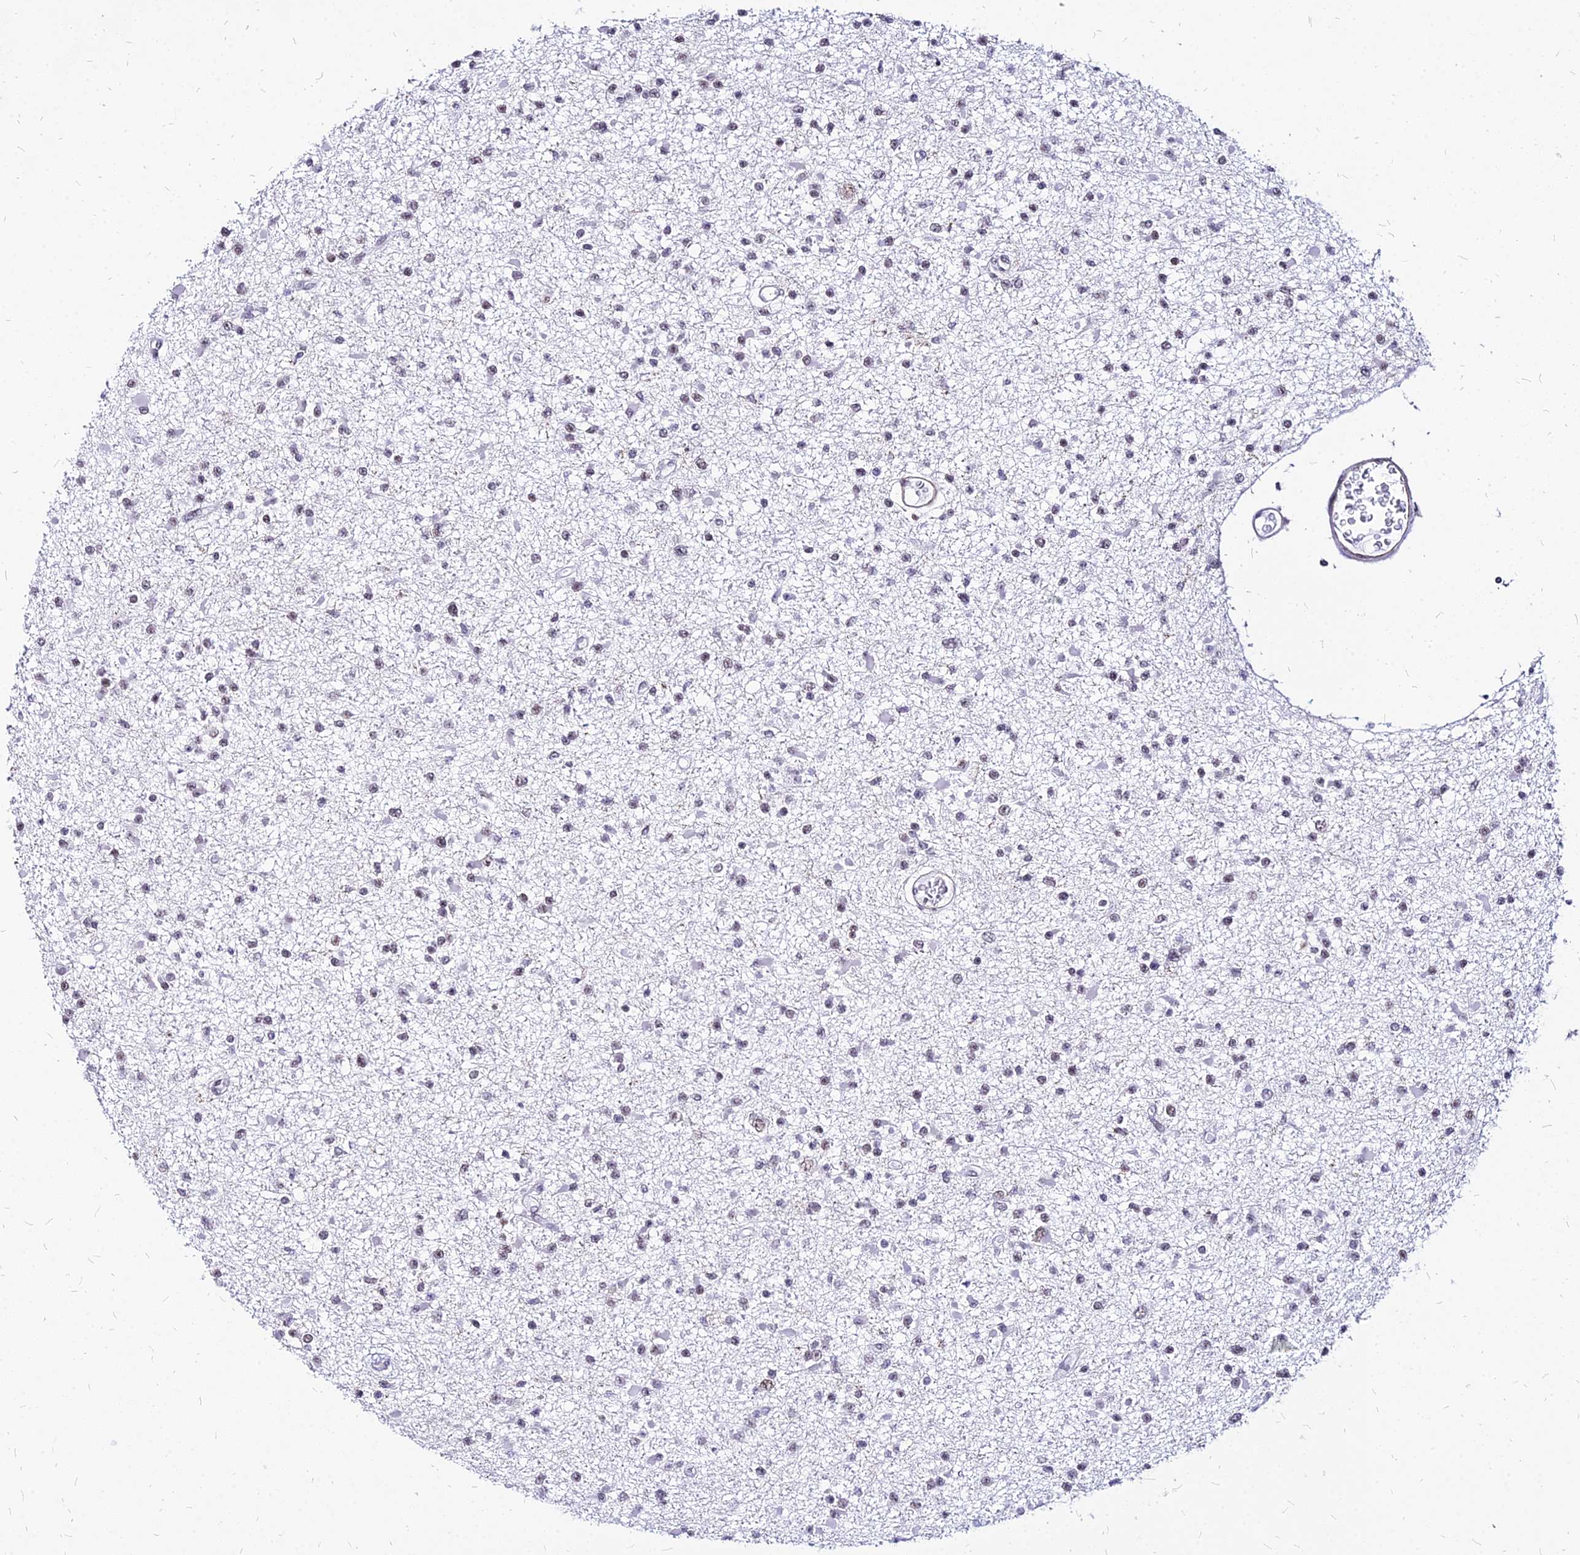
{"staining": {"intensity": "weak", "quantity": "<25%", "location": "nuclear"}, "tissue": "glioma", "cell_type": "Tumor cells", "image_type": "cancer", "snomed": [{"axis": "morphology", "description": "Glioma, malignant, Low grade"}, {"axis": "topography", "description": "Brain"}], "caption": "Tumor cells are negative for protein expression in human glioma.", "gene": "FDX2", "patient": {"sex": "female", "age": 22}}